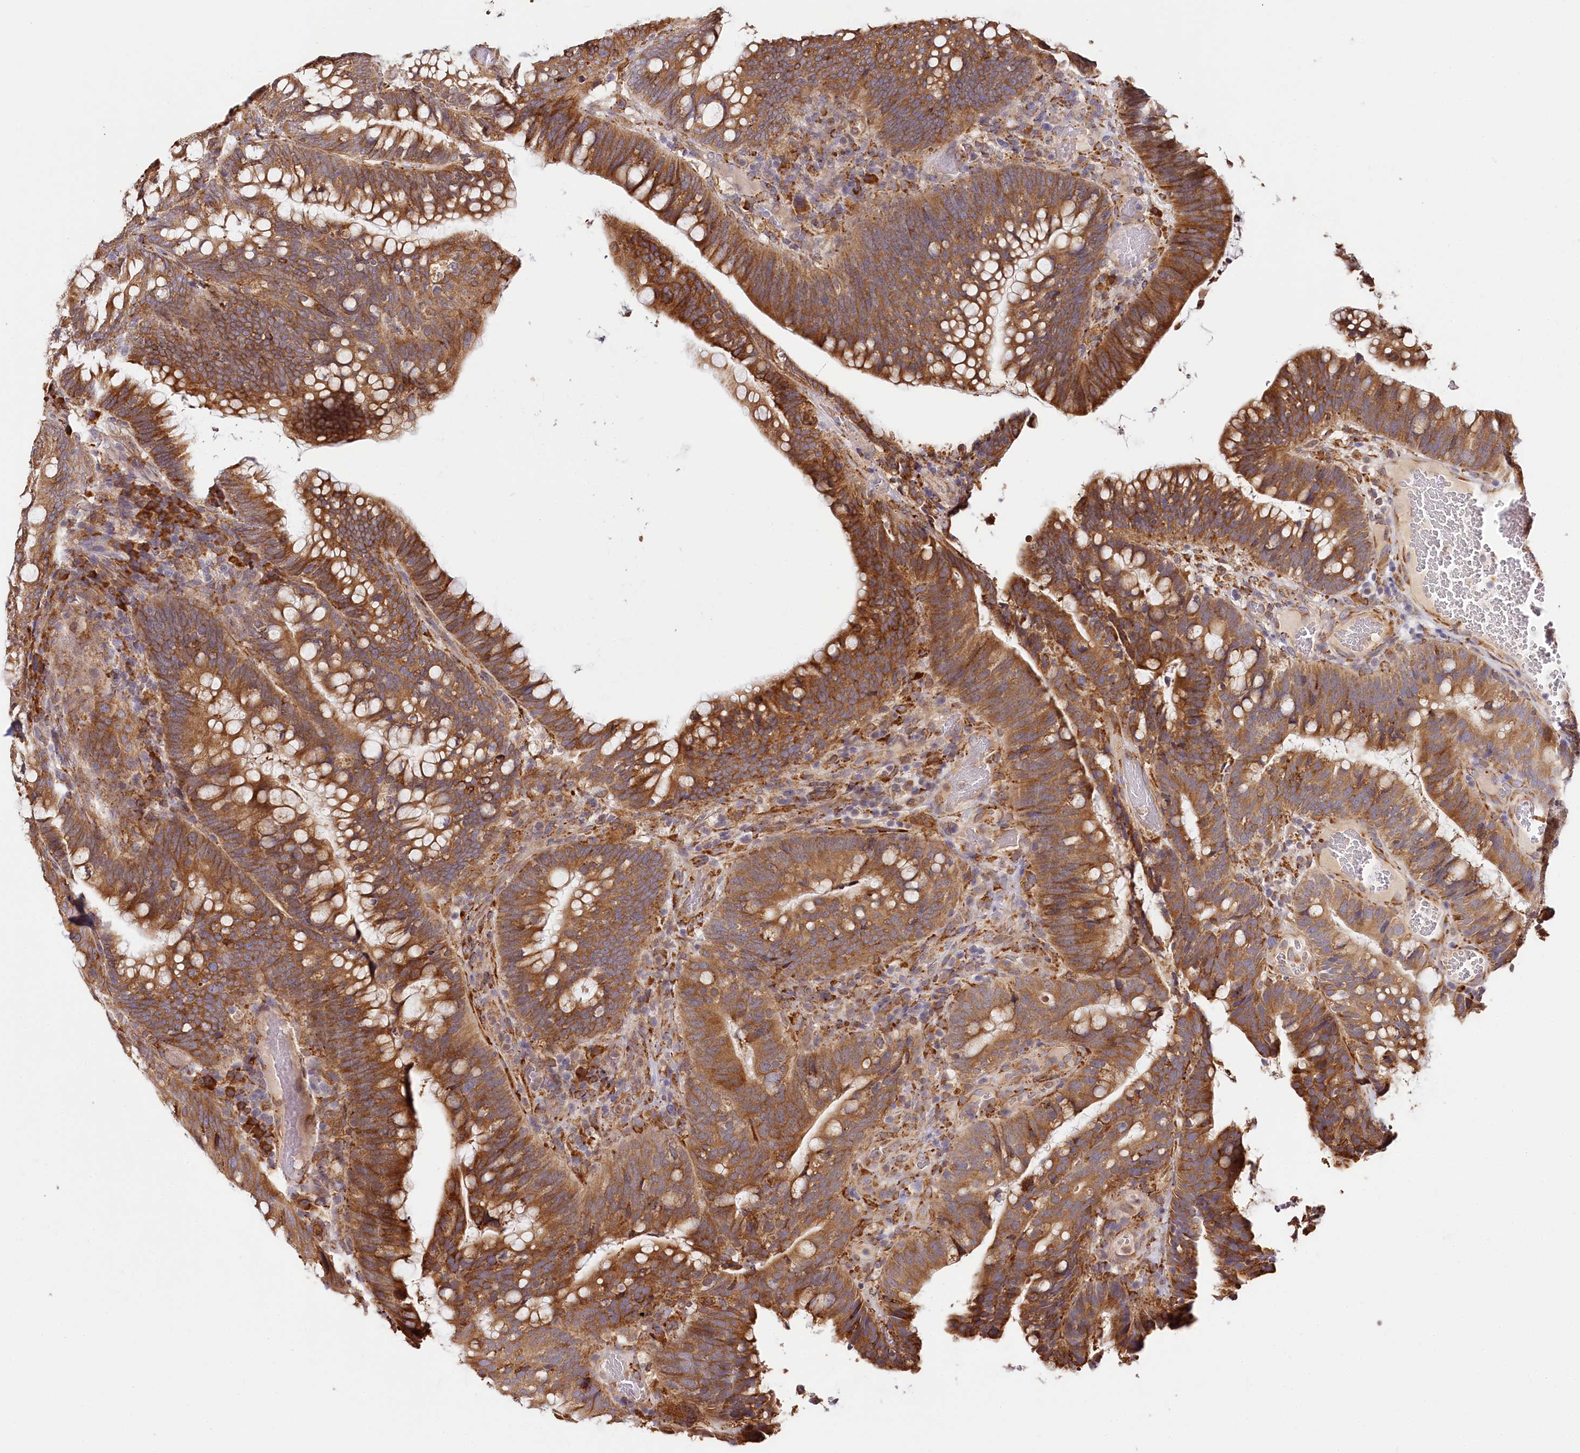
{"staining": {"intensity": "strong", "quantity": ">75%", "location": "cytoplasmic/membranous"}, "tissue": "colorectal cancer", "cell_type": "Tumor cells", "image_type": "cancer", "snomed": [{"axis": "morphology", "description": "Adenocarcinoma, NOS"}, {"axis": "topography", "description": "Colon"}], "caption": "Strong cytoplasmic/membranous staining for a protein is seen in approximately >75% of tumor cells of colorectal cancer (adenocarcinoma) using immunohistochemistry (IHC).", "gene": "VEGFA", "patient": {"sex": "female", "age": 66}}